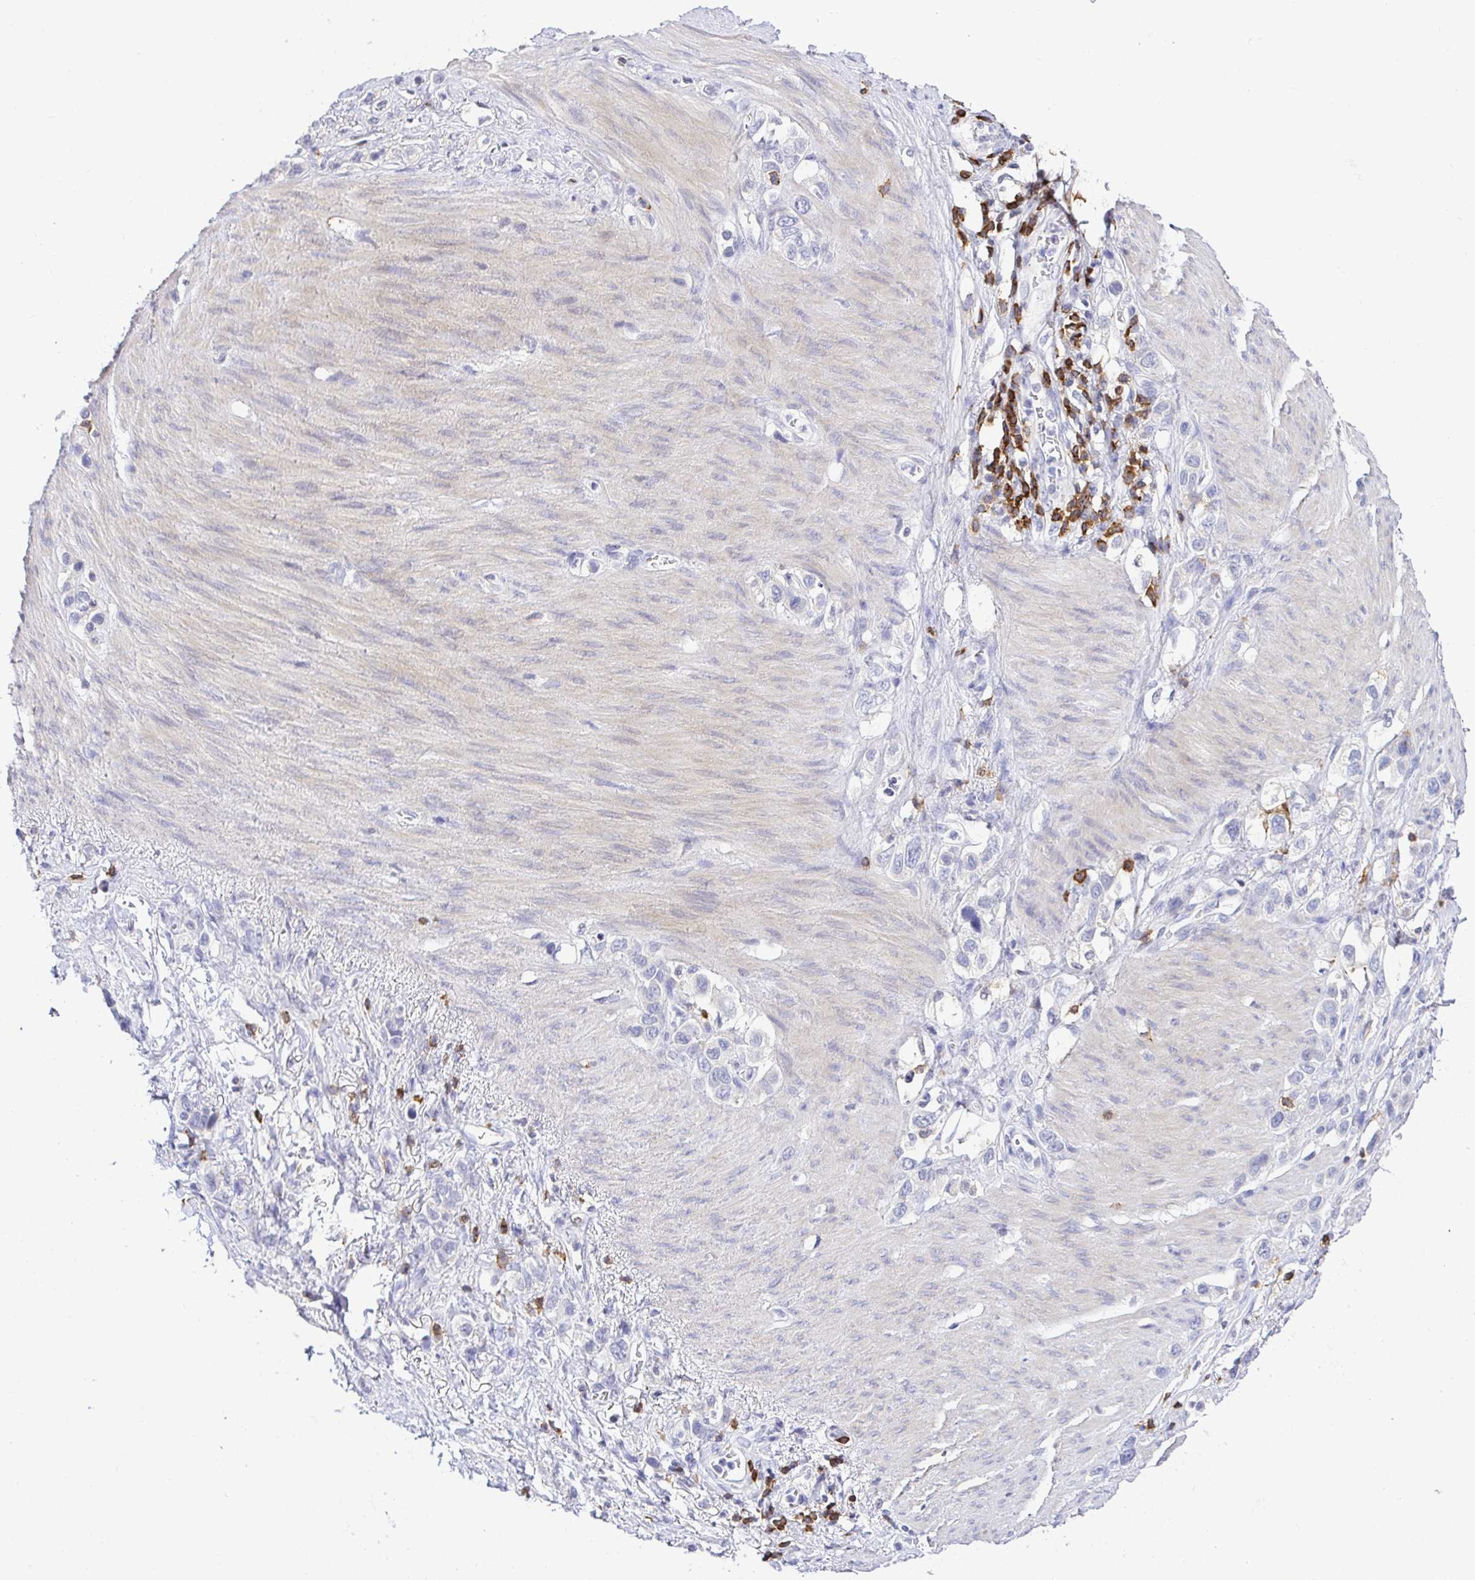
{"staining": {"intensity": "negative", "quantity": "none", "location": "none"}, "tissue": "stomach cancer", "cell_type": "Tumor cells", "image_type": "cancer", "snomed": [{"axis": "morphology", "description": "Adenocarcinoma, NOS"}, {"axis": "topography", "description": "Stomach"}], "caption": "Tumor cells are negative for protein expression in human stomach adenocarcinoma.", "gene": "SKAP1", "patient": {"sex": "female", "age": 65}}